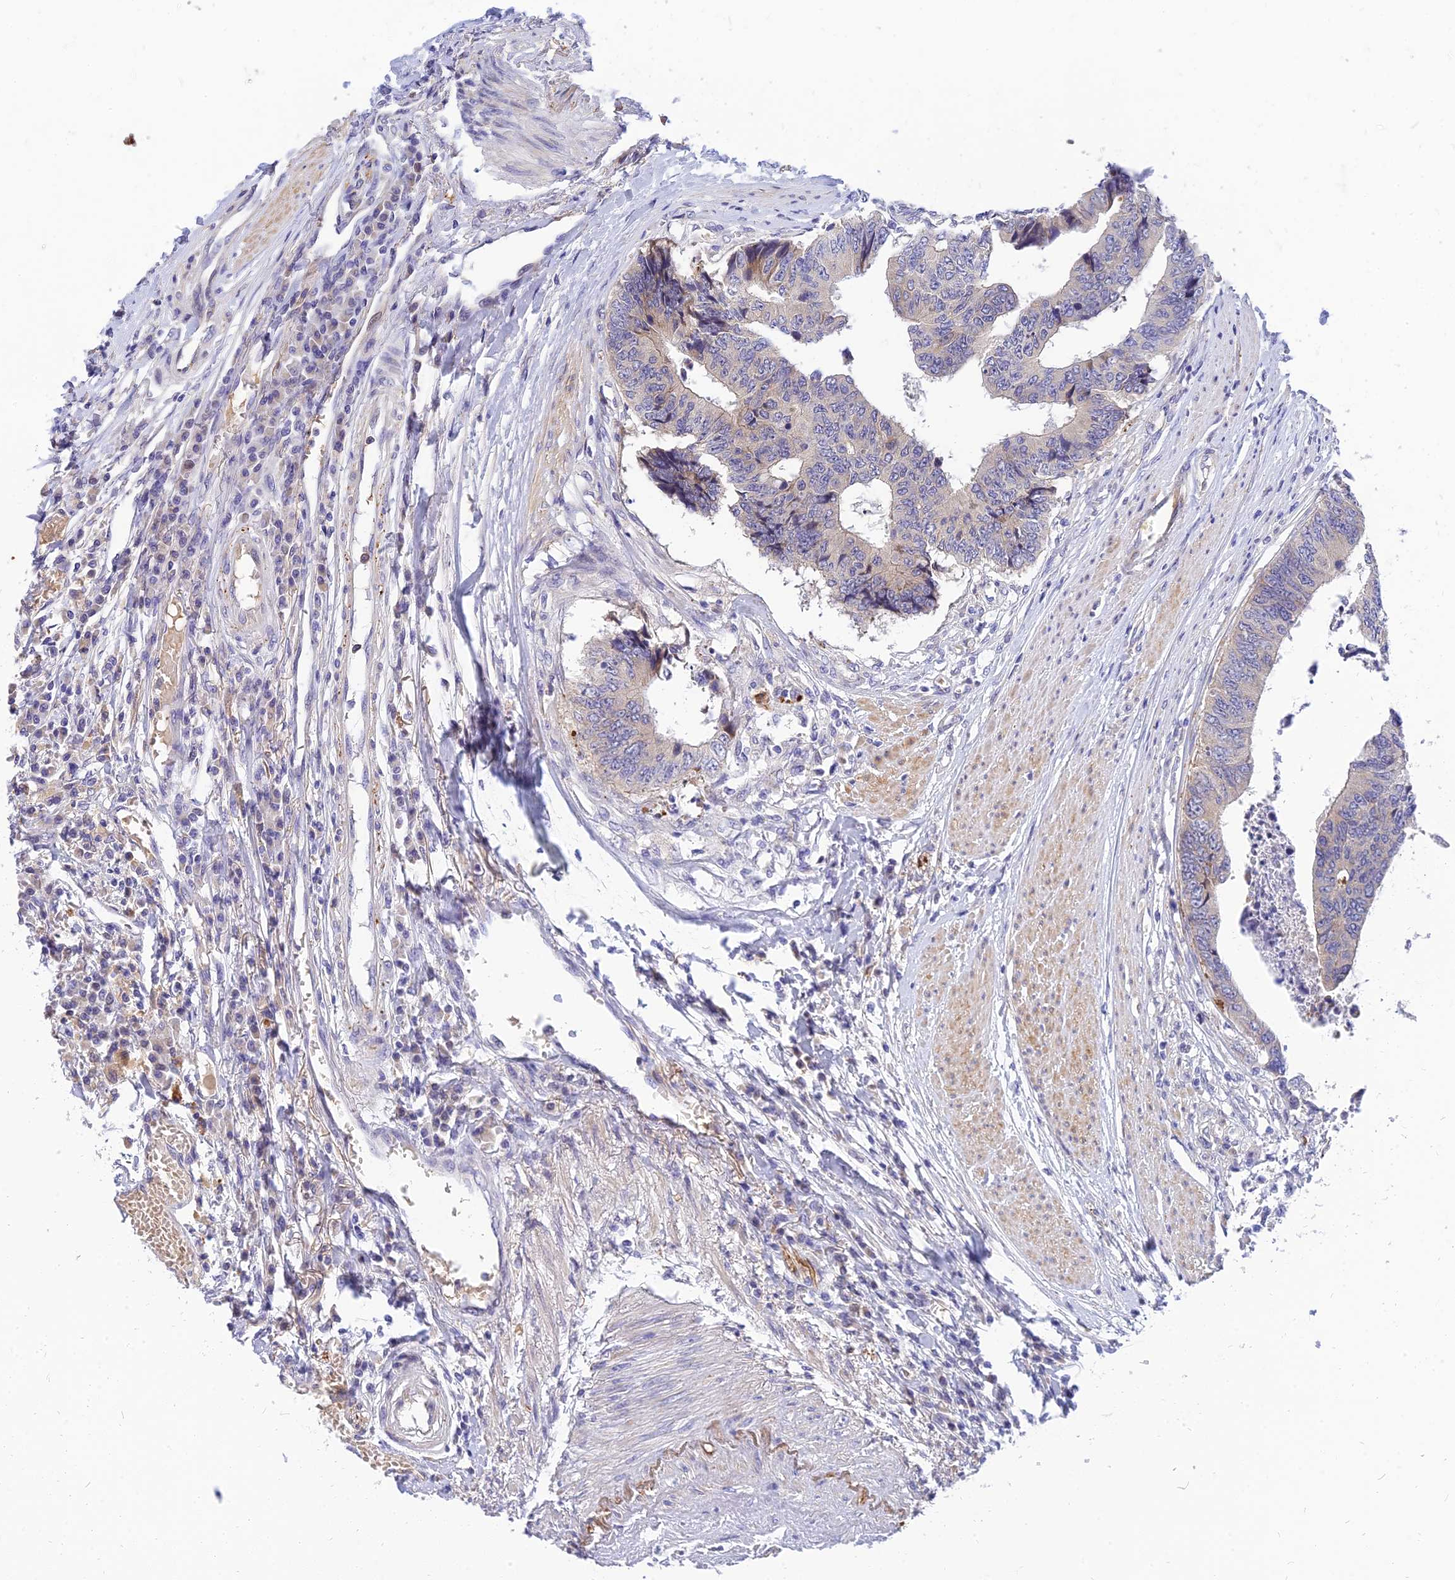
{"staining": {"intensity": "negative", "quantity": "none", "location": "none"}, "tissue": "colorectal cancer", "cell_type": "Tumor cells", "image_type": "cancer", "snomed": [{"axis": "morphology", "description": "Adenocarcinoma, NOS"}, {"axis": "topography", "description": "Rectum"}], "caption": "A high-resolution histopathology image shows immunohistochemistry staining of colorectal cancer, which exhibits no significant positivity in tumor cells.", "gene": "ANKS4B", "patient": {"sex": "male", "age": 84}}